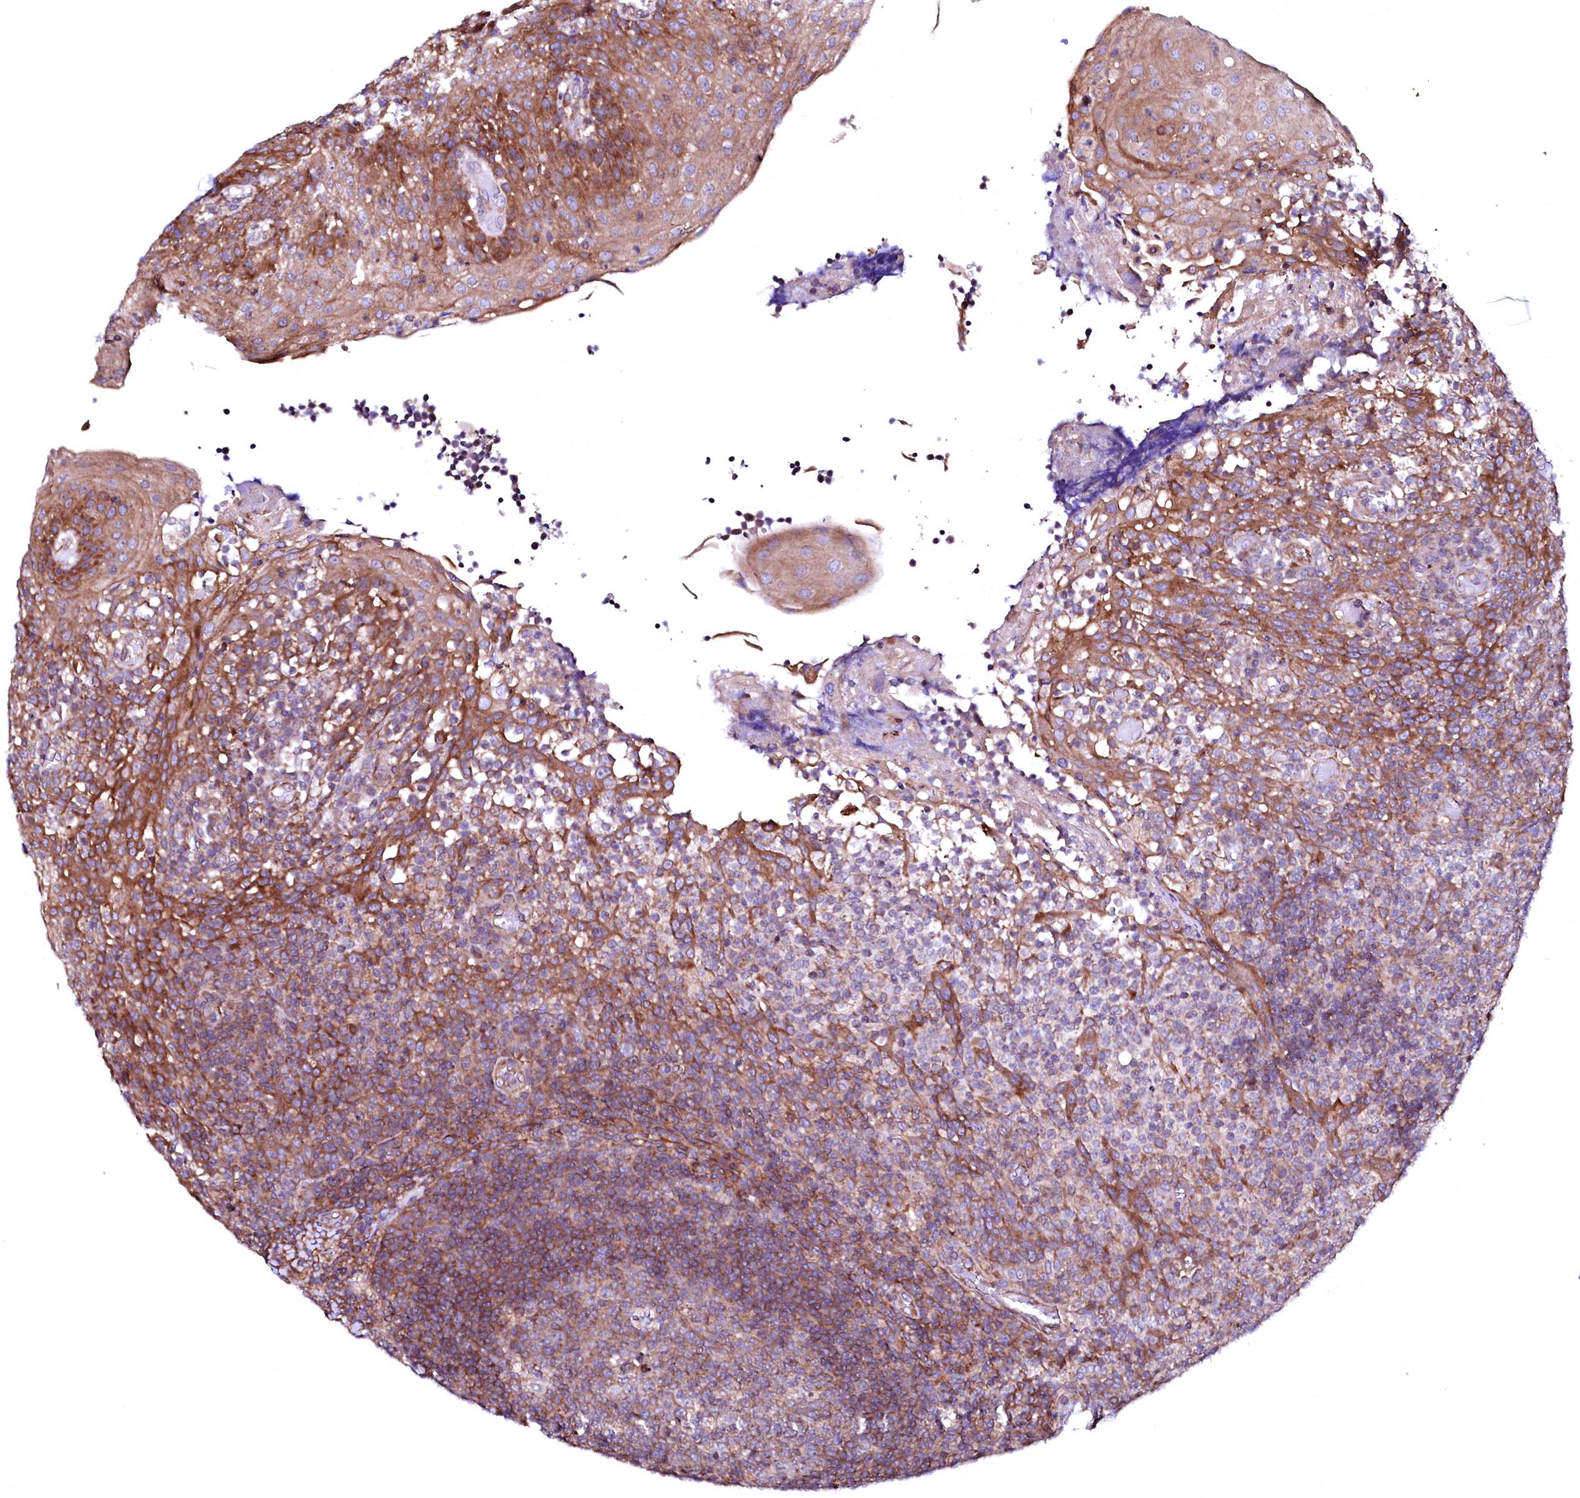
{"staining": {"intensity": "moderate", "quantity": "25%-75%", "location": "cytoplasmic/membranous"}, "tissue": "tonsil", "cell_type": "Germinal center cells", "image_type": "normal", "snomed": [{"axis": "morphology", "description": "Normal tissue, NOS"}, {"axis": "topography", "description": "Tonsil"}], "caption": "A medium amount of moderate cytoplasmic/membranous staining is seen in approximately 25%-75% of germinal center cells in normal tonsil. (DAB (3,3'-diaminobenzidine) = brown stain, brightfield microscopy at high magnification).", "gene": "GPR176", "patient": {"sex": "female", "age": 19}}